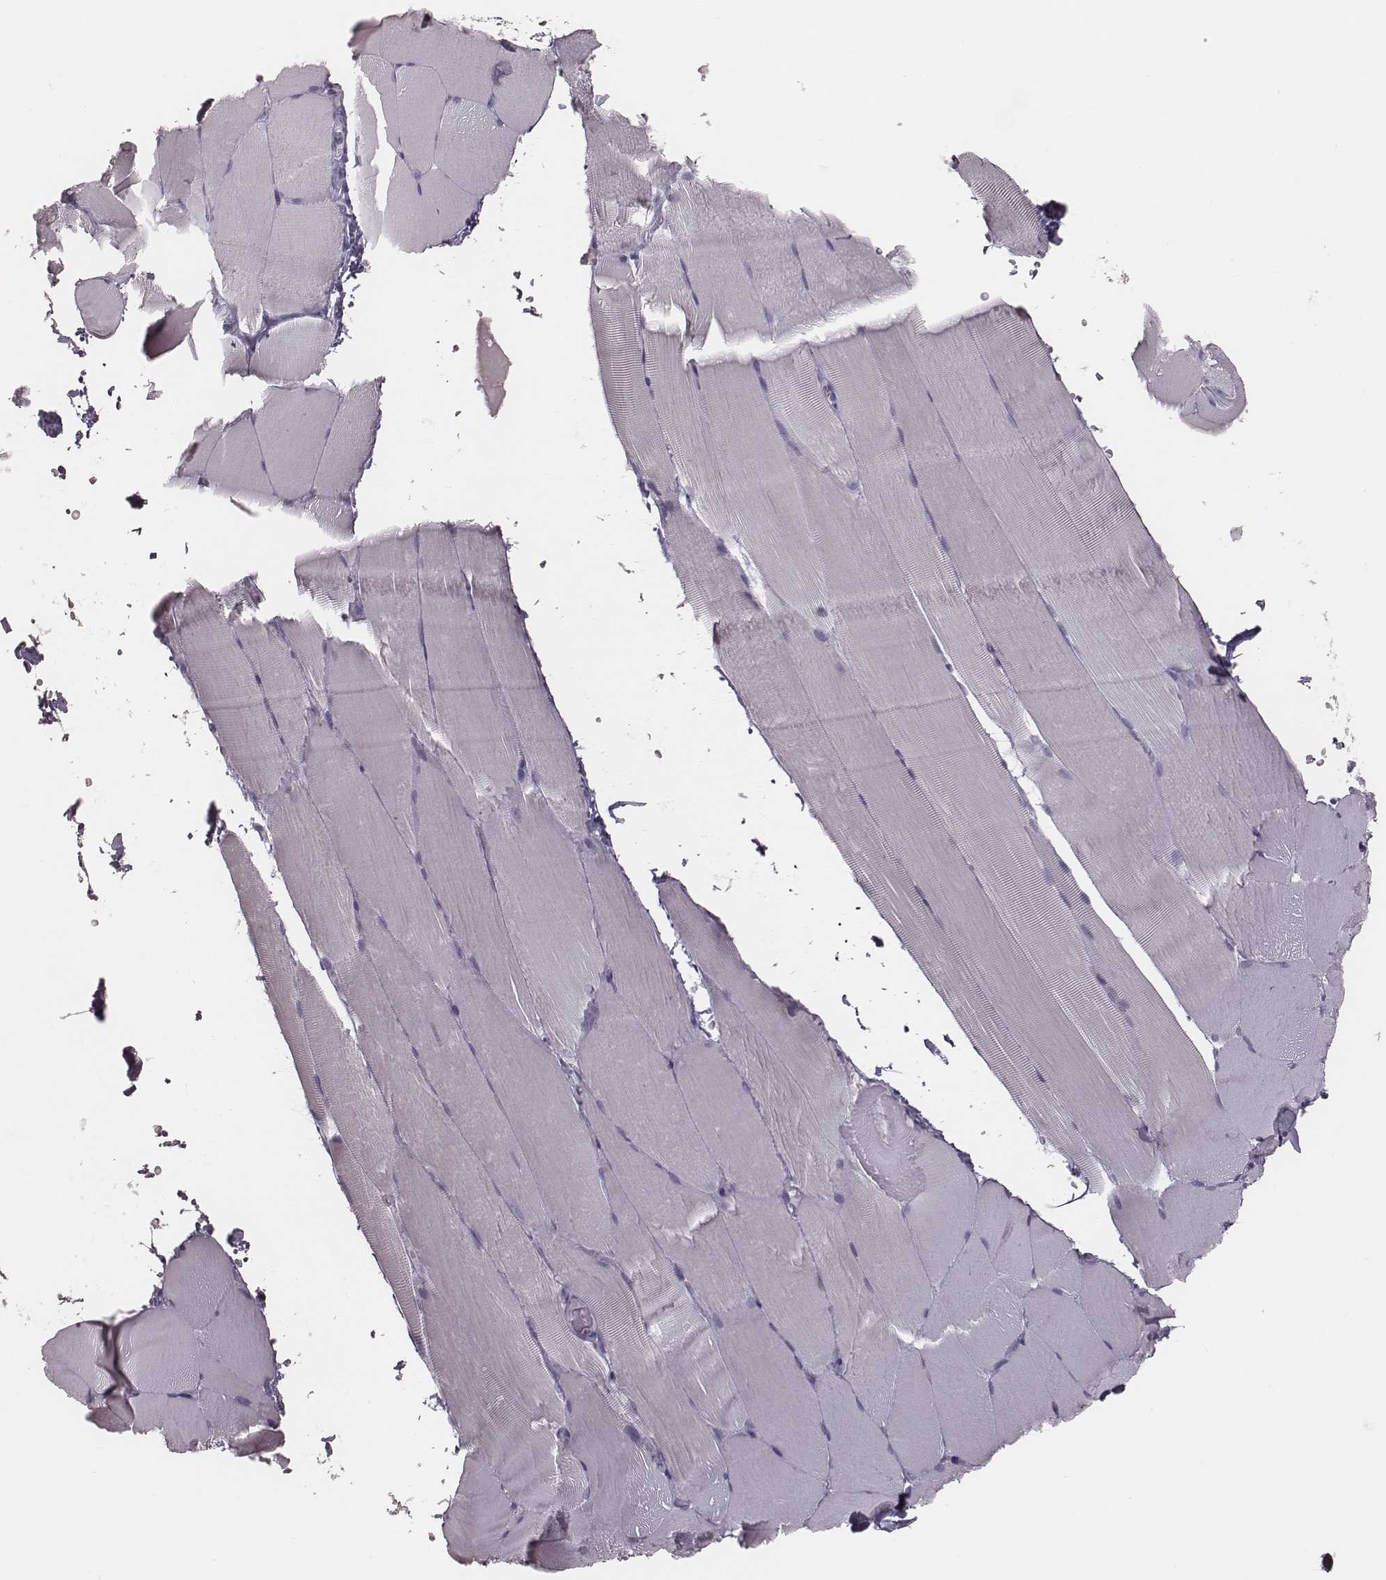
{"staining": {"intensity": "negative", "quantity": "none", "location": "none"}, "tissue": "skeletal muscle", "cell_type": "Myocytes", "image_type": "normal", "snomed": [{"axis": "morphology", "description": "Normal tissue, NOS"}, {"axis": "topography", "description": "Skeletal muscle"}], "caption": "Immunohistochemical staining of benign skeletal muscle displays no significant staining in myocytes. (Stains: DAB (3,3'-diaminobenzidine) immunohistochemistry with hematoxylin counter stain, Microscopy: brightfield microscopy at high magnification).", "gene": "PDCD1", "patient": {"sex": "female", "age": 37}}